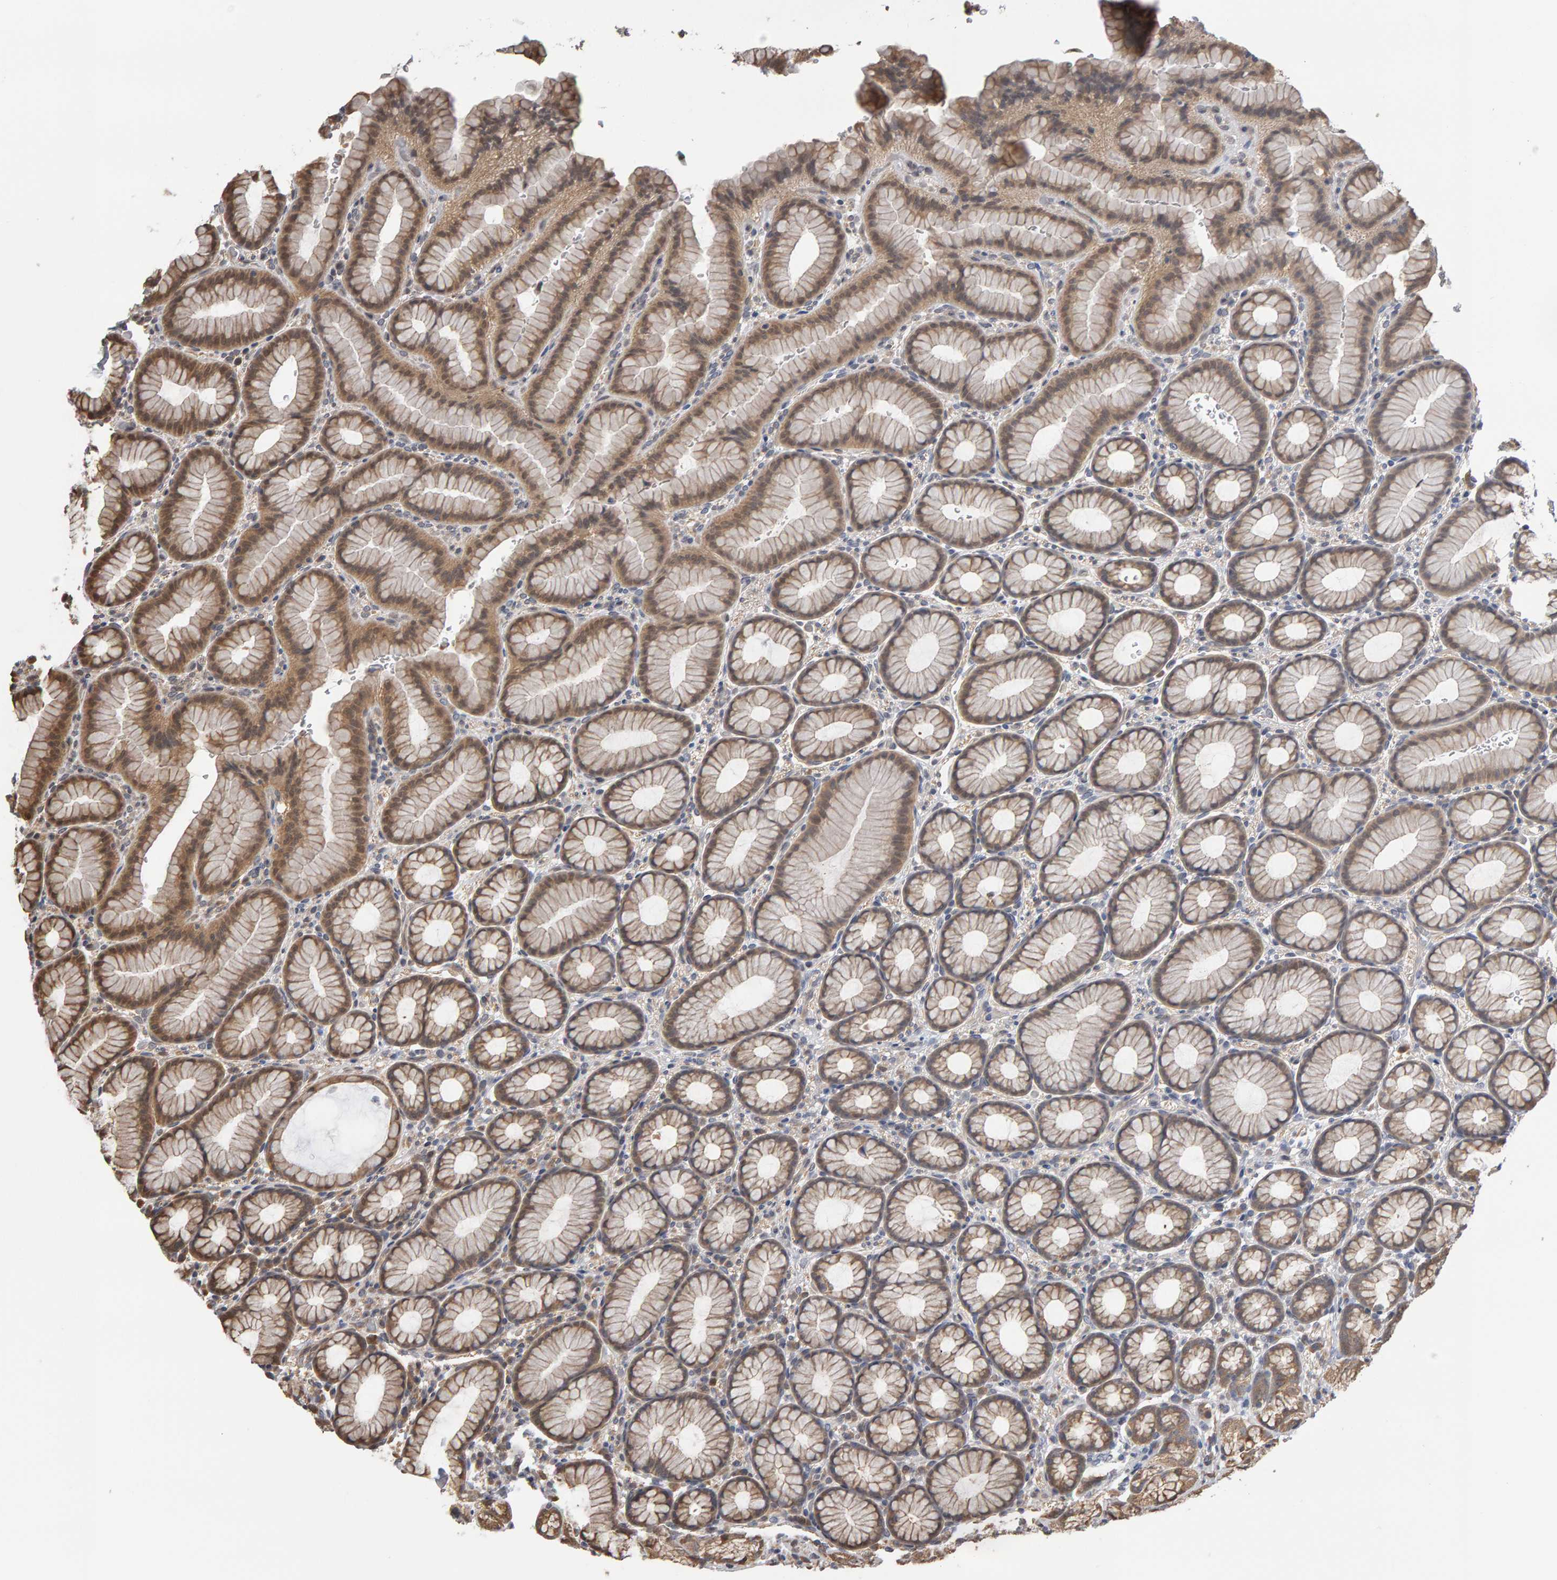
{"staining": {"intensity": "moderate", "quantity": "25%-75%", "location": "cytoplasmic/membranous"}, "tissue": "stomach", "cell_type": "Glandular cells", "image_type": "normal", "snomed": [{"axis": "morphology", "description": "Normal tissue, NOS"}, {"axis": "topography", "description": "Stomach"}], "caption": "Brown immunohistochemical staining in normal human stomach reveals moderate cytoplasmic/membranous staining in approximately 25%-75% of glandular cells.", "gene": "COASY", "patient": {"sex": "male", "age": 42}}